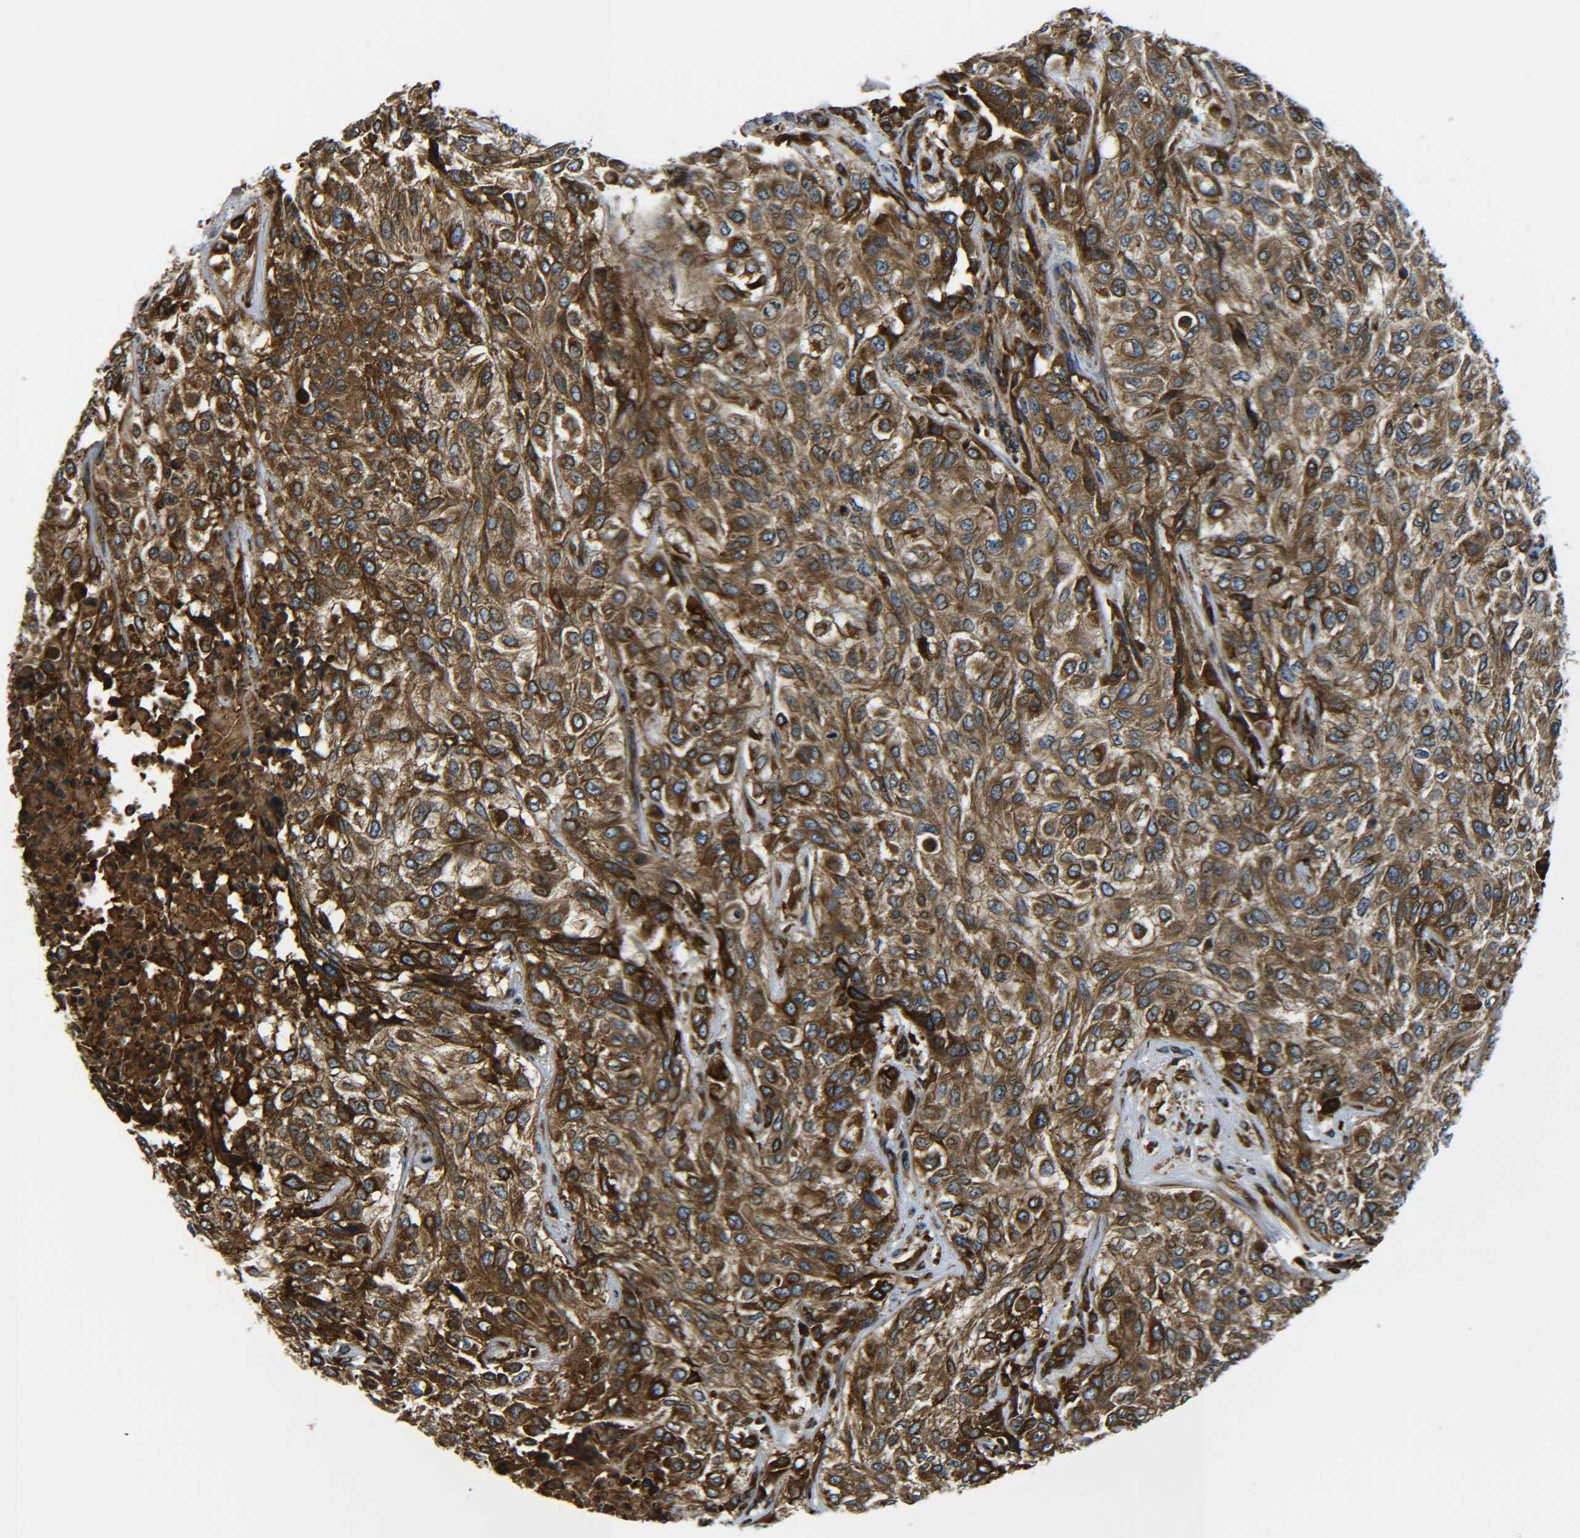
{"staining": {"intensity": "strong", "quantity": ">75%", "location": "cytoplasmic/membranous"}, "tissue": "urothelial cancer", "cell_type": "Tumor cells", "image_type": "cancer", "snomed": [{"axis": "morphology", "description": "Urothelial carcinoma, High grade"}, {"axis": "topography", "description": "Urinary bladder"}], "caption": "Urothelial cancer stained for a protein reveals strong cytoplasmic/membranous positivity in tumor cells. The protein is shown in brown color, while the nuclei are stained blue.", "gene": "PREB", "patient": {"sex": "male", "age": 57}}